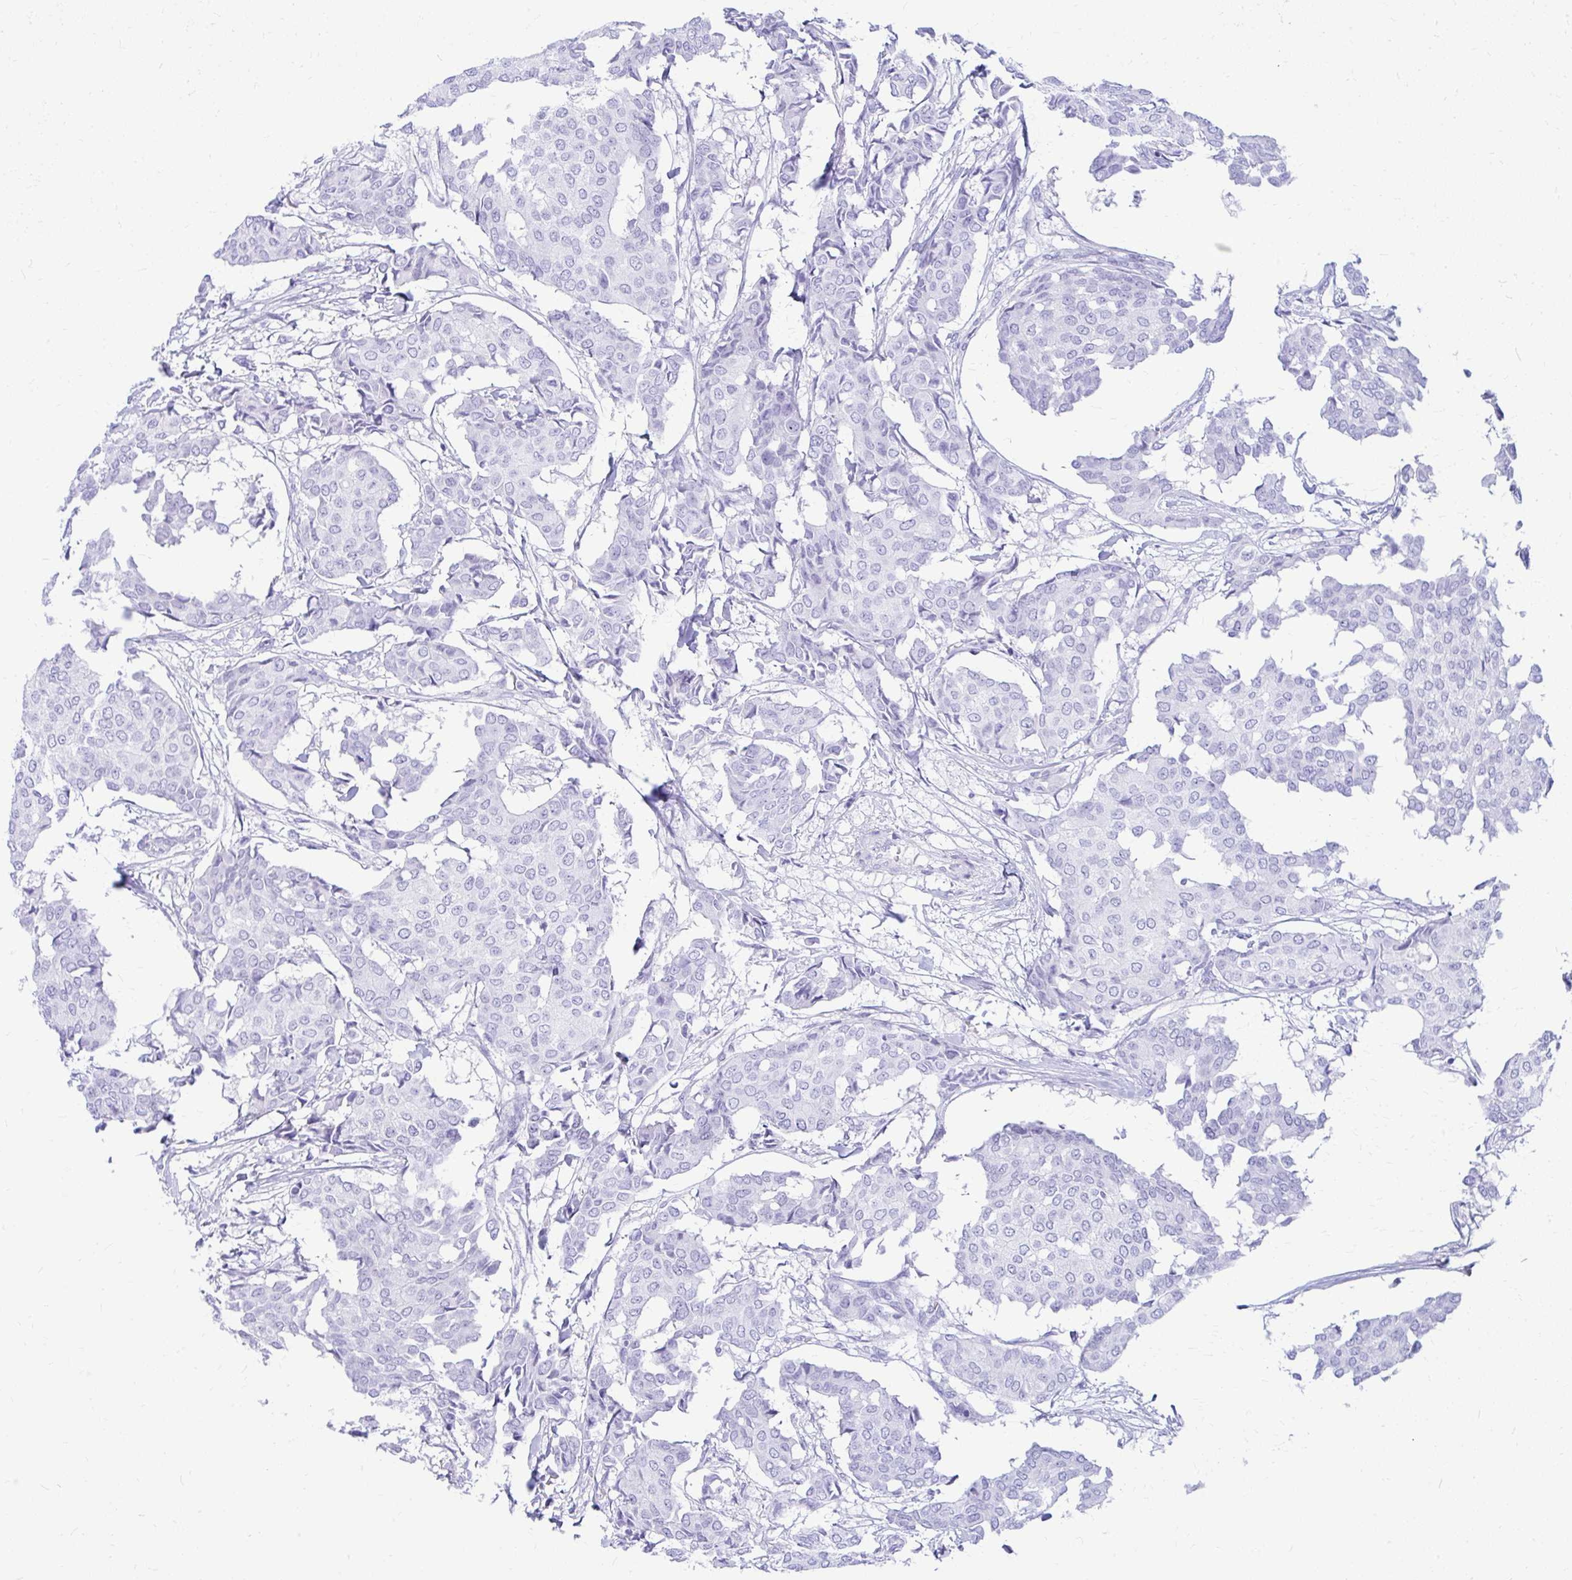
{"staining": {"intensity": "negative", "quantity": "none", "location": "none"}, "tissue": "breast cancer", "cell_type": "Tumor cells", "image_type": "cancer", "snomed": [{"axis": "morphology", "description": "Duct carcinoma"}, {"axis": "topography", "description": "Breast"}], "caption": "Human breast intraductal carcinoma stained for a protein using IHC shows no staining in tumor cells.", "gene": "NSG2", "patient": {"sex": "female", "age": 75}}